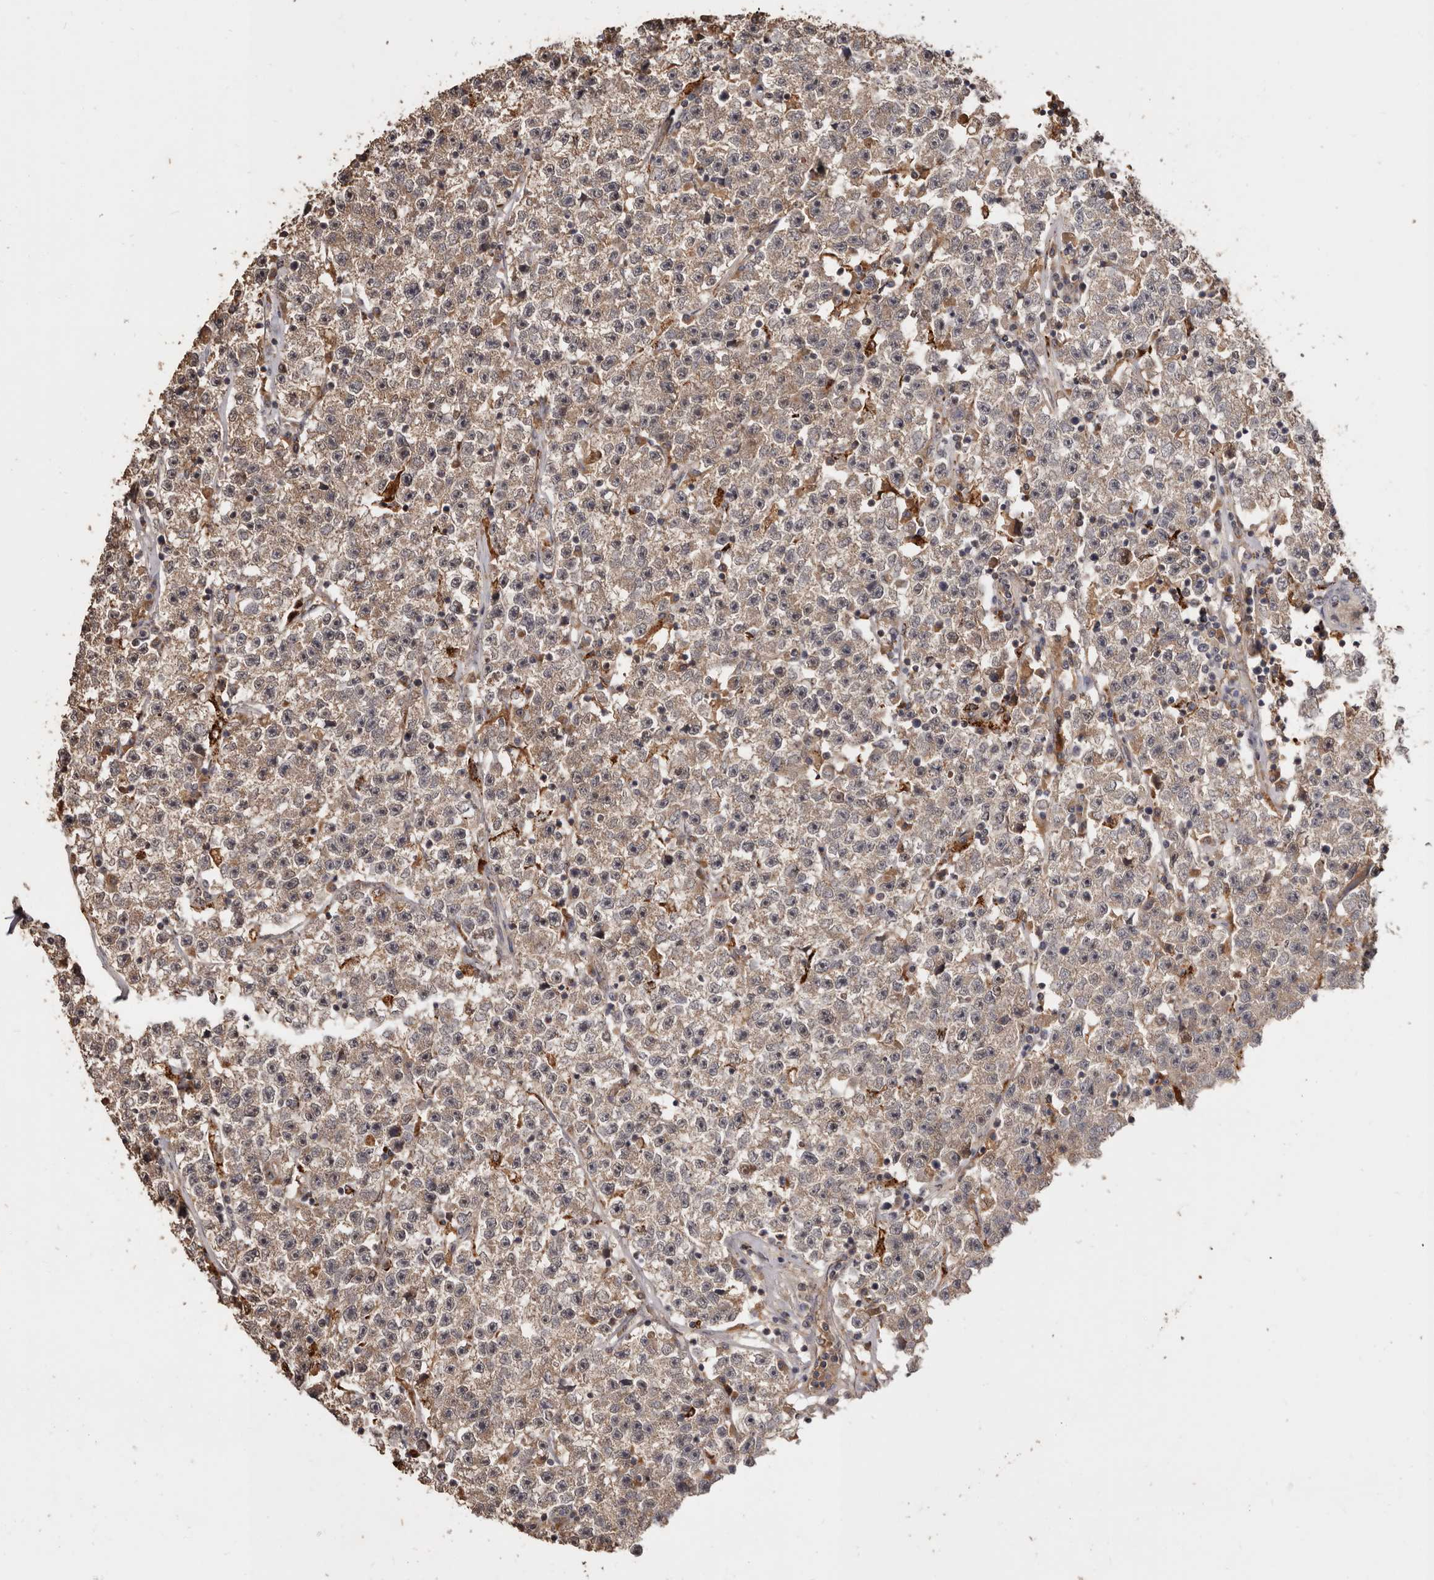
{"staining": {"intensity": "weak", "quantity": ">75%", "location": "cytoplasmic/membranous"}, "tissue": "testis cancer", "cell_type": "Tumor cells", "image_type": "cancer", "snomed": [{"axis": "morphology", "description": "Seminoma, NOS"}, {"axis": "topography", "description": "Testis"}], "caption": "IHC photomicrograph of human testis cancer stained for a protein (brown), which exhibits low levels of weak cytoplasmic/membranous expression in about >75% of tumor cells.", "gene": "AKAP7", "patient": {"sex": "male", "age": 22}}